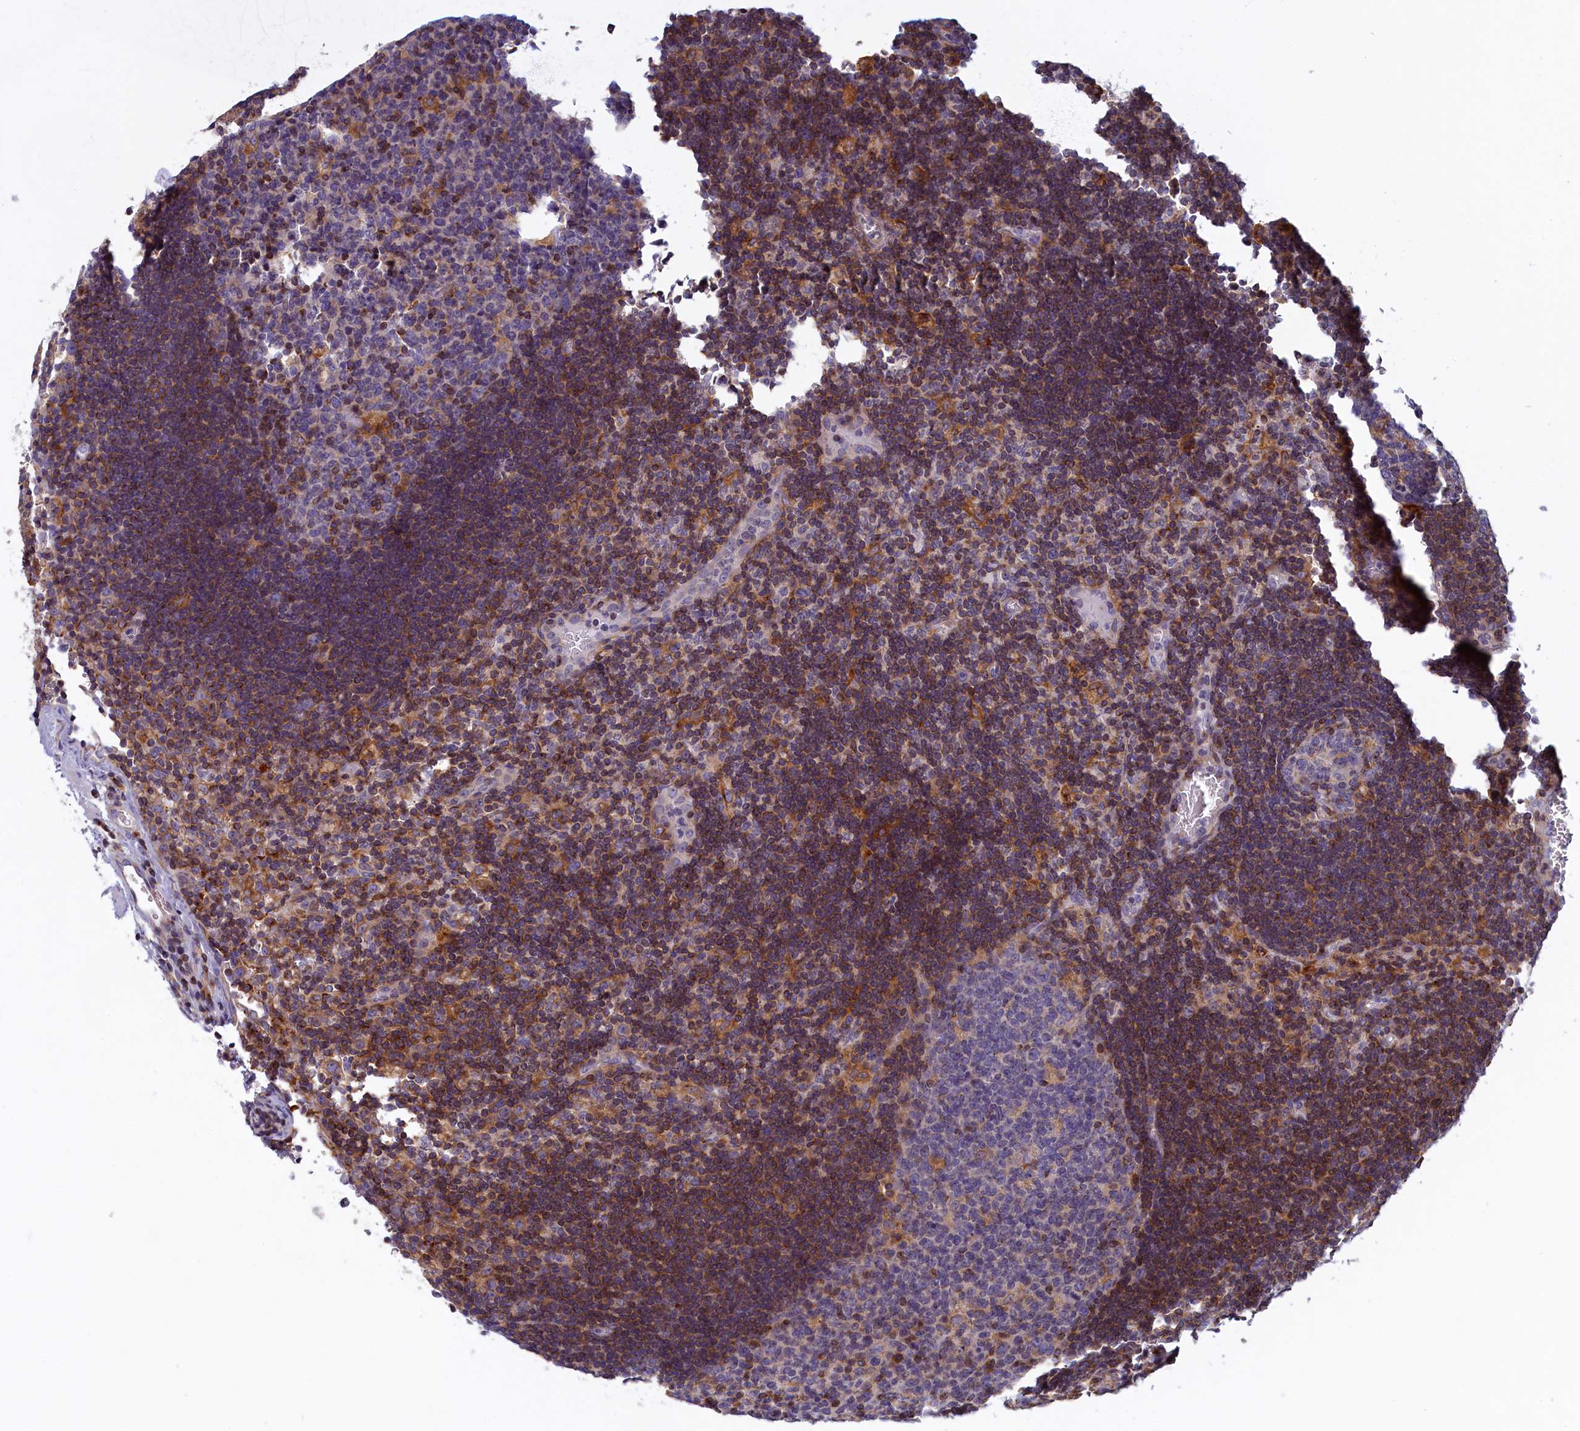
{"staining": {"intensity": "moderate", "quantity": "<25%", "location": "cytoplasmic/membranous"}, "tissue": "lymph node", "cell_type": "Germinal center cells", "image_type": "normal", "snomed": [{"axis": "morphology", "description": "Normal tissue, NOS"}, {"axis": "topography", "description": "Lymph node"}], "caption": "A brown stain highlights moderate cytoplasmic/membranous expression of a protein in germinal center cells of benign lymph node. The staining was performed using DAB (3,3'-diaminobenzidine) to visualize the protein expression in brown, while the nuclei were stained in blue with hematoxylin (Magnification: 20x).", "gene": "NOL10", "patient": {"sex": "female", "age": 73}}